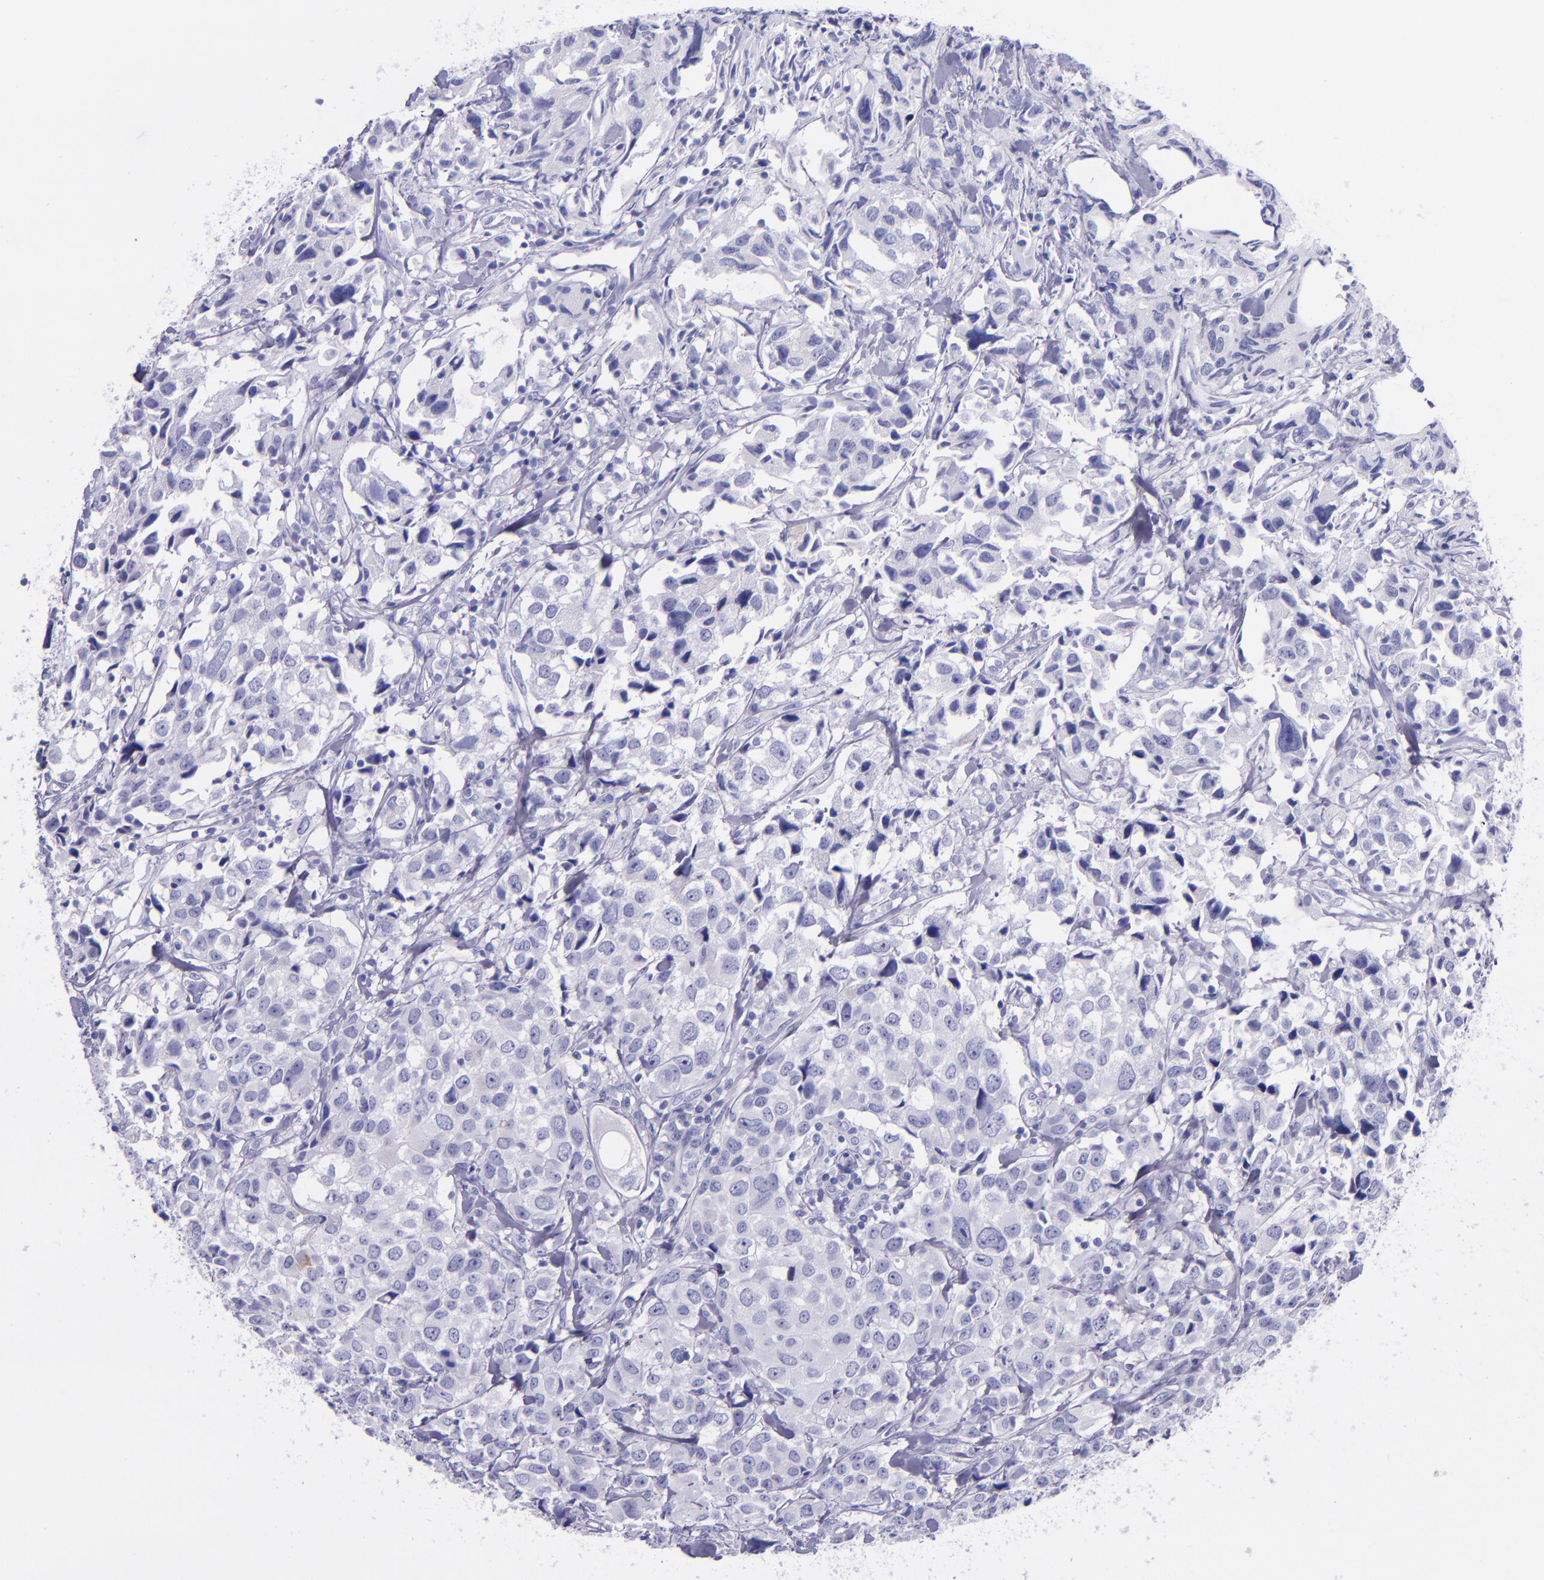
{"staining": {"intensity": "negative", "quantity": "none", "location": "none"}, "tissue": "urothelial cancer", "cell_type": "Tumor cells", "image_type": "cancer", "snomed": [{"axis": "morphology", "description": "Urothelial carcinoma, High grade"}, {"axis": "topography", "description": "Urinary bladder"}], "caption": "The image displays no staining of tumor cells in high-grade urothelial carcinoma.", "gene": "SLPI", "patient": {"sex": "female", "age": 75}}